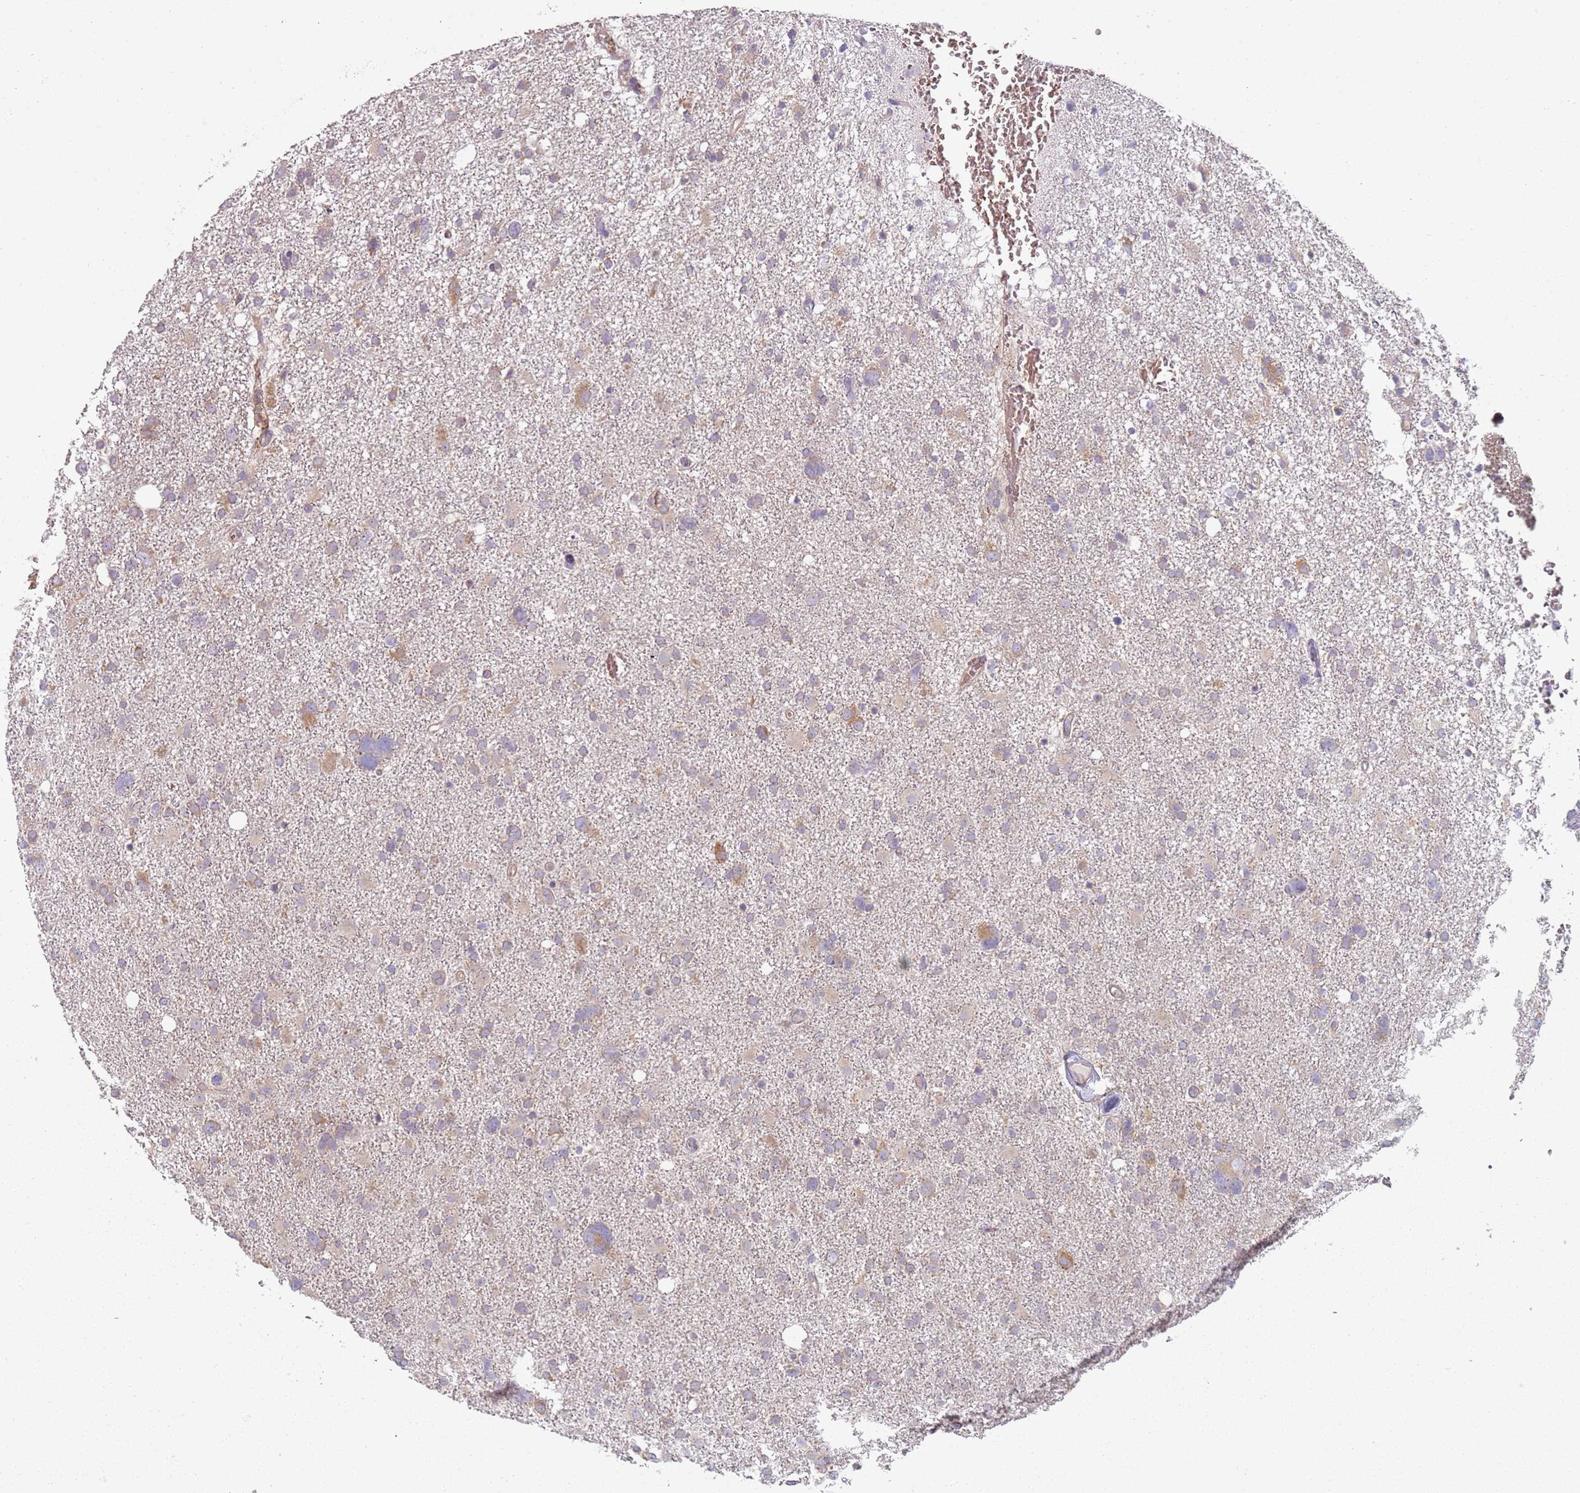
{"staining": {"intensity": "moderate", "quantity": "<25%", "location": "cytoplasmic/membranous"}, "tissue": "glioma", "cell_type": "Tumor cells", "image_type": "cancer", "snomed": [{"axis": "morphology", "description": "Glioma, malignant, High grade"}, {"axis": "topography", "description": "Brain"}], "caption": "Immunohistochemistry (IHC) (DAB) staining of human glioma displays moderate cytoplasmic/membranous protein positivity in approximately <25% of tumor cells. (DAB = brown stain, brightfield microscopy at high magnification).", "gene": "SPATA2", "patient": {"sex": "male", "age": 61}}